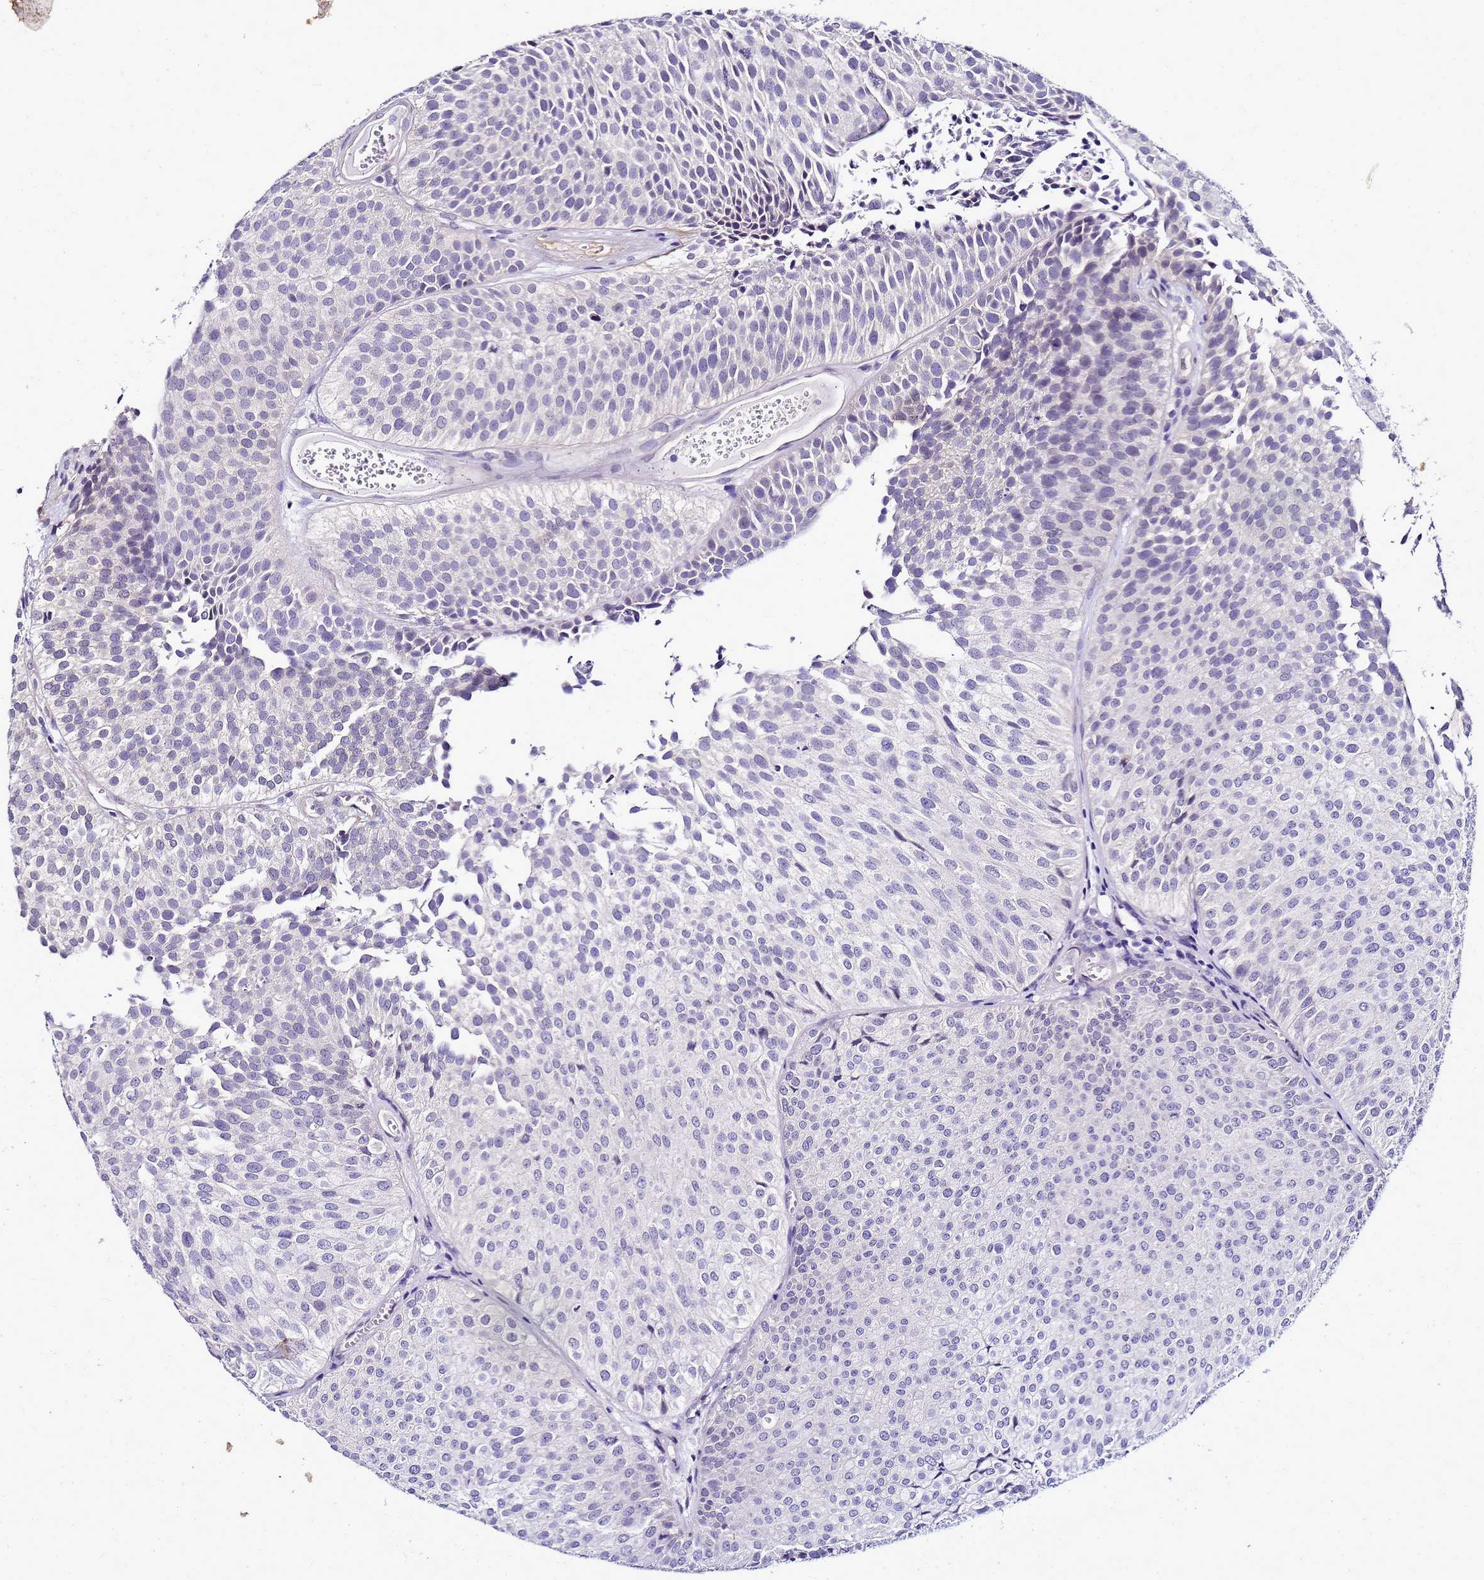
{"staining": {"intensity": "negative", "quantity": "none", "location": "none"}, "tissue": "urothelial cancer", "cell_type": "Tumor cells", "image_type": "cancer", "snomed": [{"axis": "morphology", "description": "Urothelial carcinoma, Low grade"}, {"axis": "topography", "description": "Urinary bladder"}], "caption": "Image shows no protein positivity in tumor cells of urothelial cancer tissue.", "gene": "FAM166B", "patient": {"sex": "male", "age": 84}}